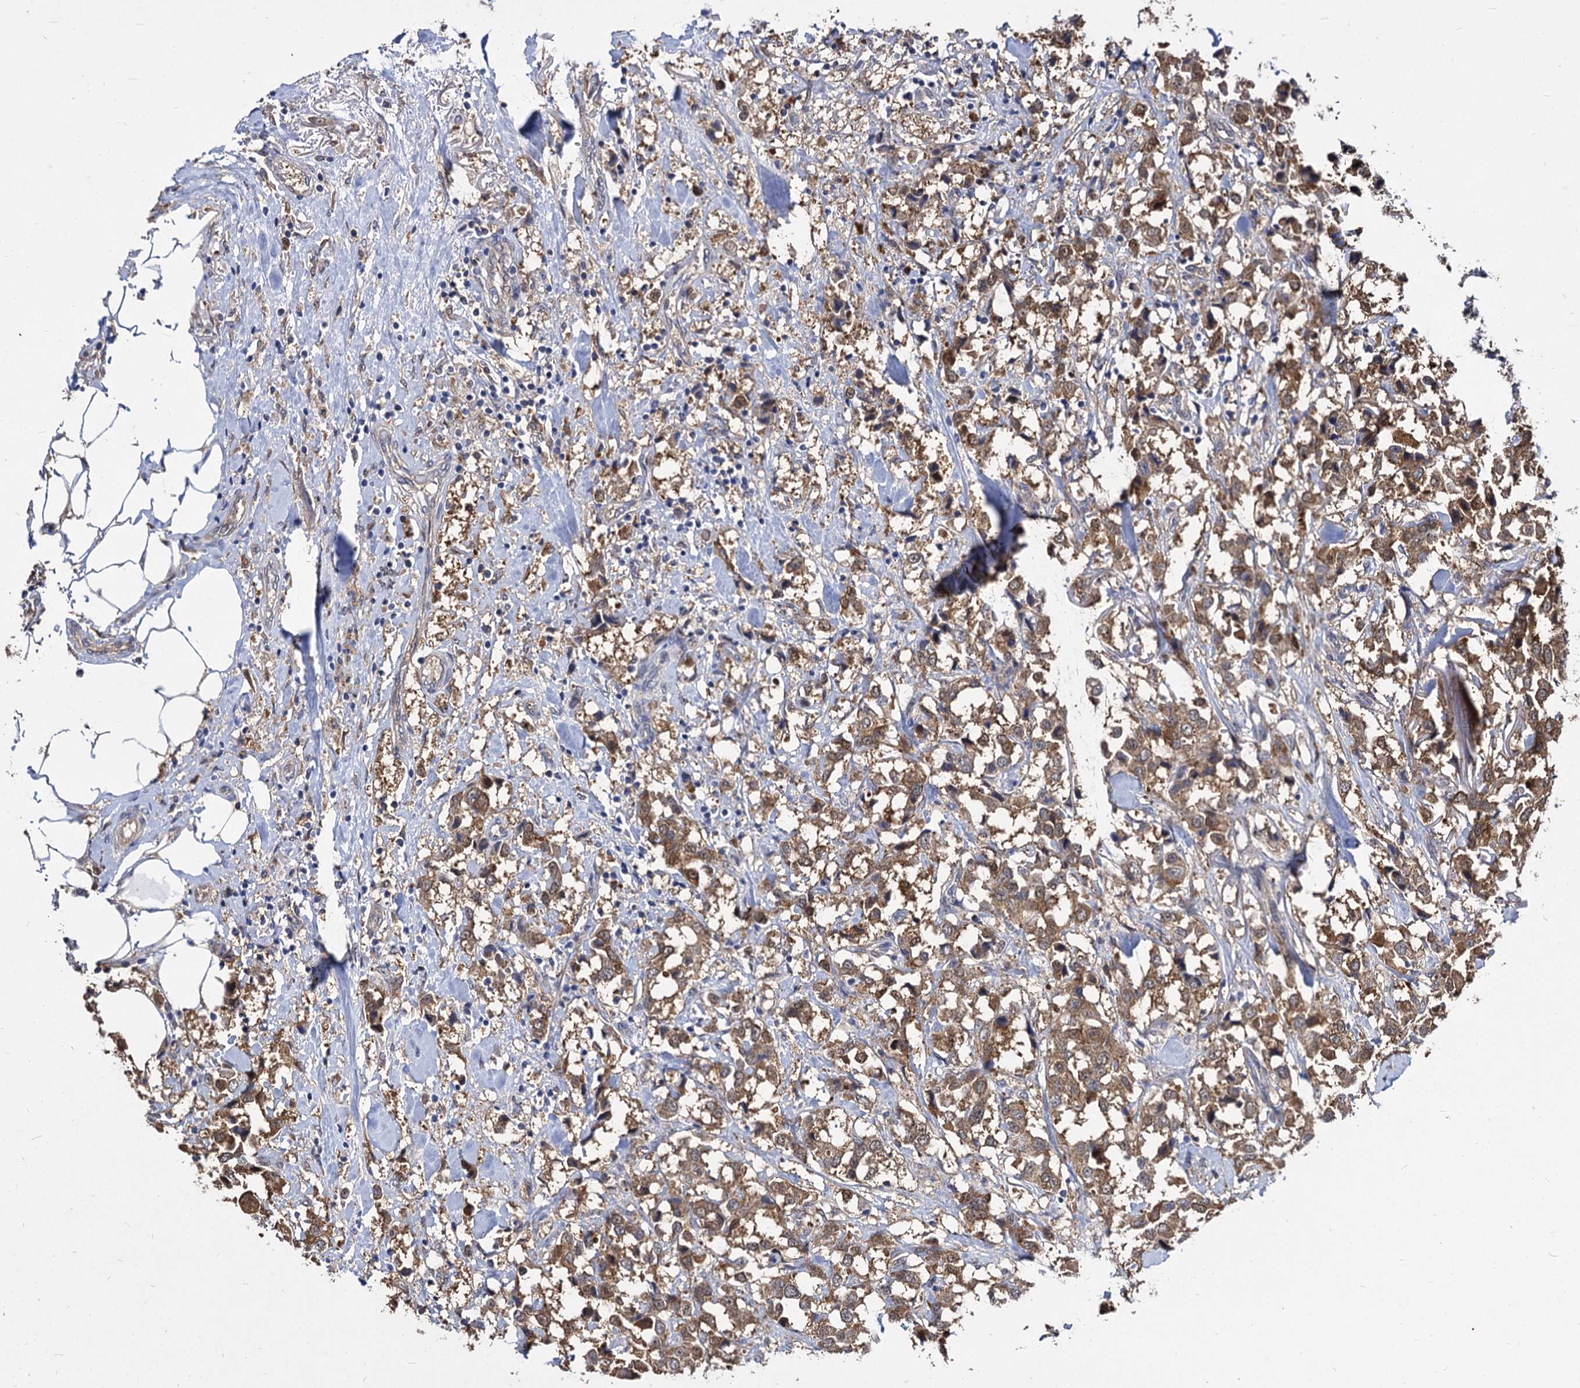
{"staining": {"intensity": "moderate", "quantity": ">75%", "location": "cytoplasmic/membranous"}, "tissue": "breast cancer", "cell_type": "Tumor cells", "image_type": "cancer", "snomed": [{"axis": "morphology", "description": "Duct carcinoma"}, {"axis": "topography", "description": "Breast"}], "caption": "IHC image of human breast infiltrating ductal carcinoma stained for a protein (brown), which reveals medium levels of moderate cytoplasmic/membranous positivity in about >75% of tumor cells.", "gene": "NME1", "patient": {"sex": "female", "age": 80}}